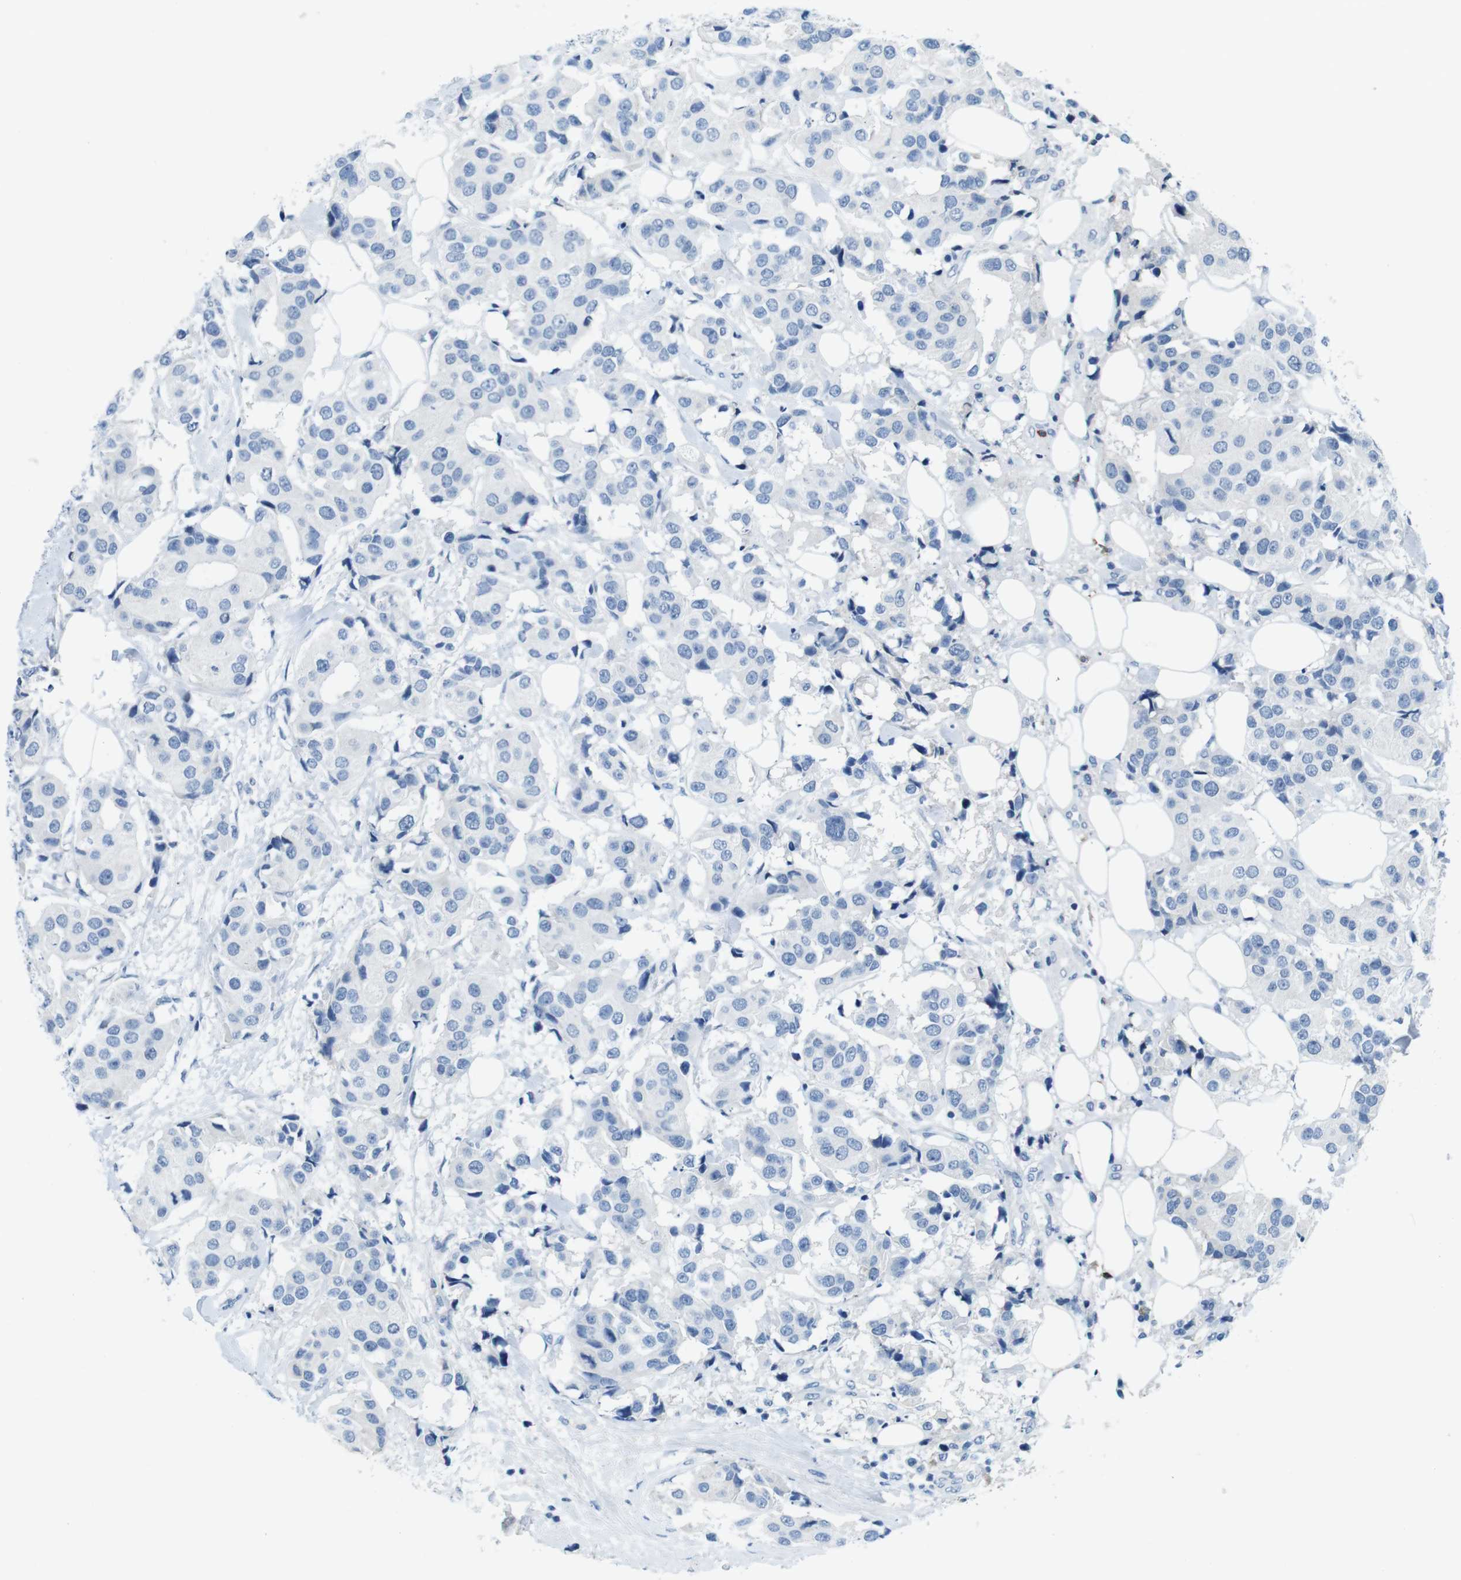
{"staining": {"intensity": "negative", "quantity": "none", "location": "none"}, "tissue": "breast cancer", "cell_type": "Tumor cells", "image_type": "cancer", "snomed": [{"axis": "morphology", "description": "Normal tissue, NOS"}, {"axis": "morphology", "description": "Duct carcinoma"}, {"axis": "topography", "description": "Breast"}], "caption": "A micrograph of breast cancer (intraductal carcinoma) stained for a protein demonstrates no brown staining in tumor cells.", "gene": "IGHD", "patient": {"sex": "female", "age": 39}}